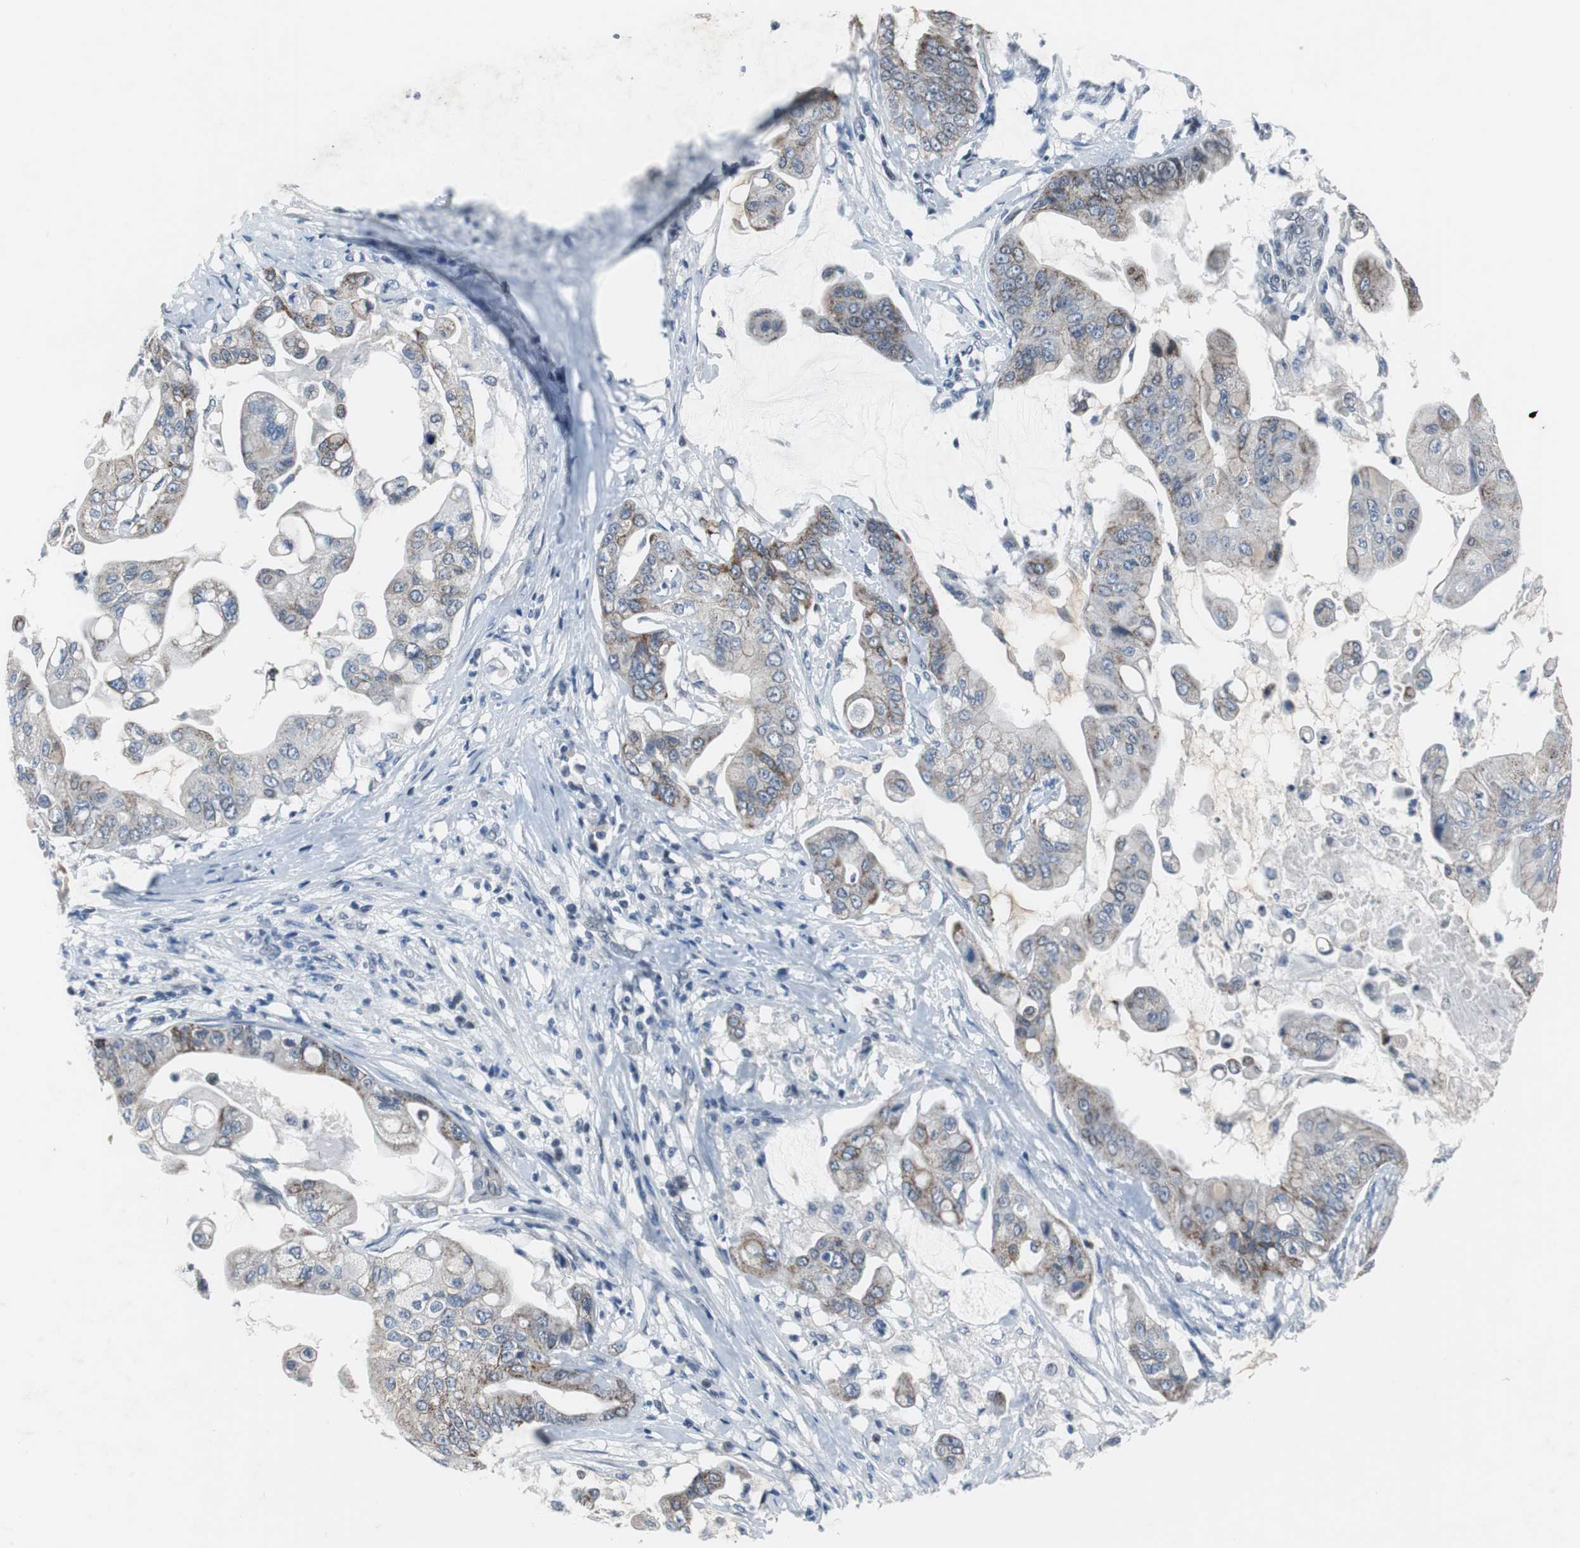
{"staining": {"intensity": "weak", "quantity": "<25%", "location": "cytoplasmic/membranous"}, "tissue": "pancreatic cancer", "cell_type": "Tumor cells", "image_type": "cancer", "snomed": [{"axis": "morphology", "description": "Adenocarcinoma, NOS"}, {"axis": "topography", "description": "Pancreas"}], "caption": "This is an immunohistochemistry (IHC) histopathology image of adenocarcinoma (pancreatic). There is no expression in tumor cells.", "gene": "TP63", "patient": {"sex": "female", "age": 75}}